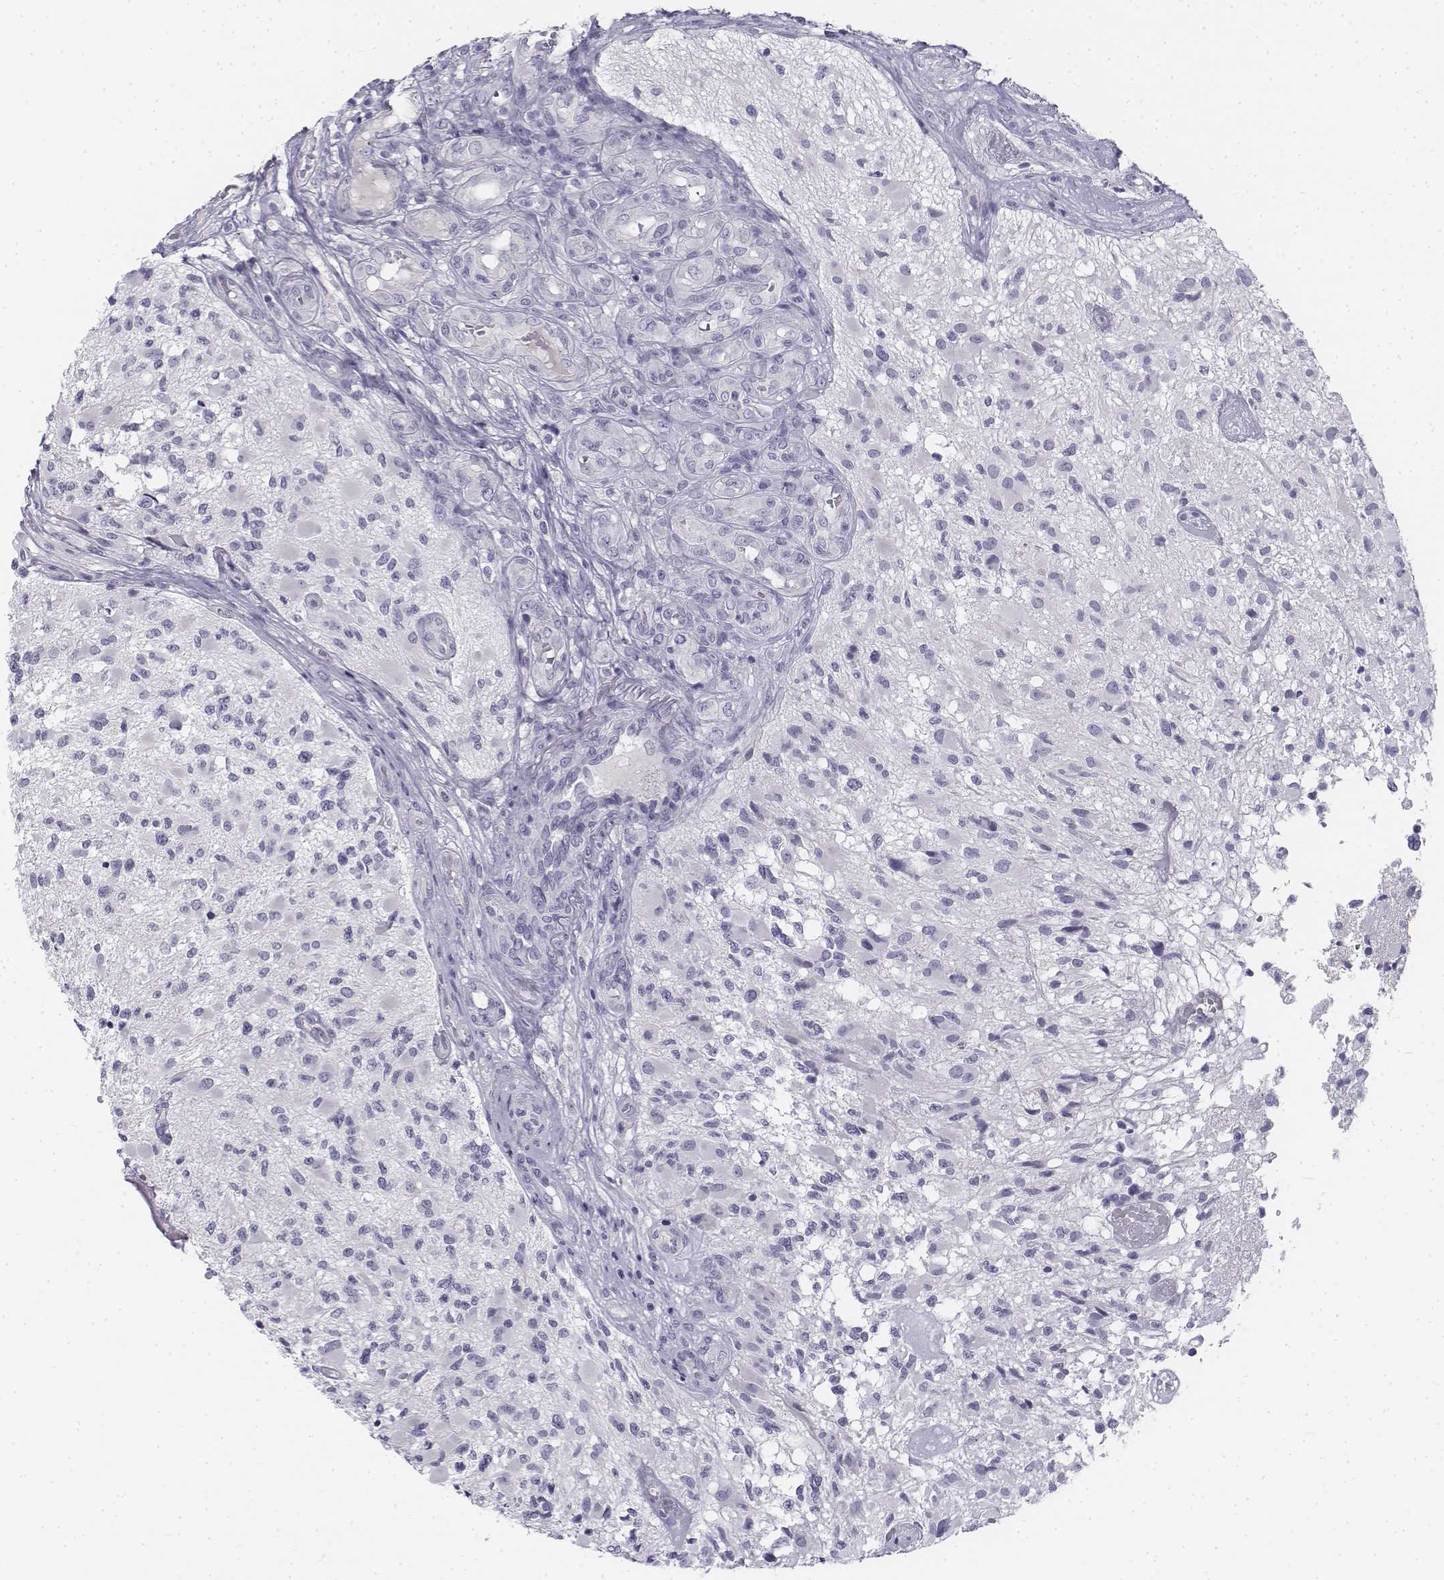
{"staining": {"intensity": "negative", "quantity": "none", "location": "none"}, "tissue": "glioma", "cell_type": "Tumor cells", "image_type": "cancer", "snomed": [{"axis": "morphology", "description": "Glioma, malignant, High grade"}, {"axis": "topography", "description": "Brain"}], "caption": "This micrograph is of malignant glioma (high-grade) stained with immunohistochemistry (IHC) to label a protein in brown with the nuclei are counter-stained blue. There is no positivity in tumor cells.", "gene": "TH", "patient": {"sex": "female", "age": 63}}